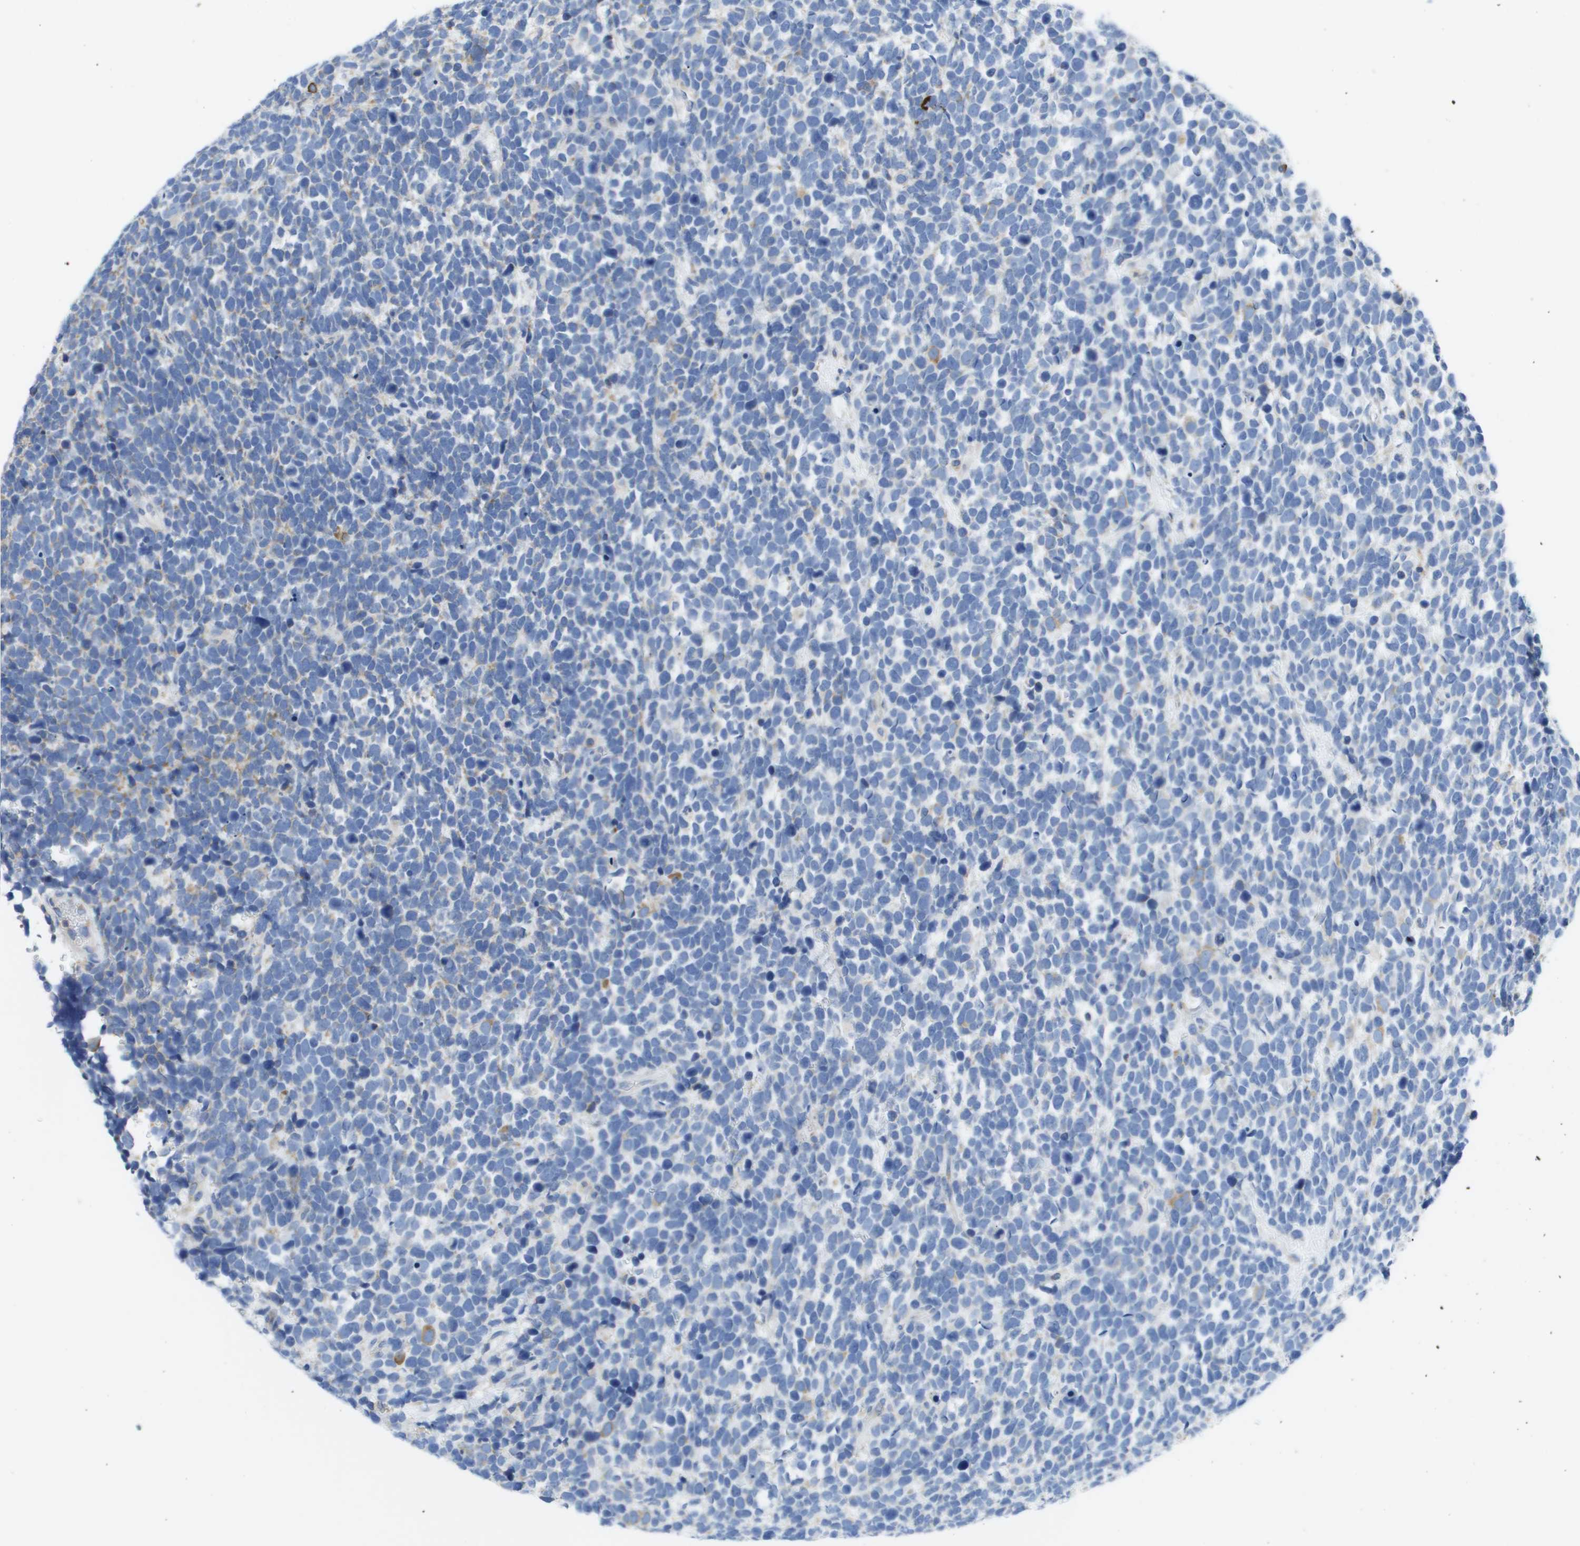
{"staining": {"intensity": "negative", "quantity": "none", "location": "none"}, "tissue": "urothelial cancer", "cell_type": "Tumor cells", "image_type": "cancer", "snomed": [{"axis": "morphology", "description": "Urothelial carcinoma, High grade"}, {"axis": "topography", "description": "Urinary bladder"}], "caption": "DAB immunohistochemical staining of human urothelial cancer demonstrates no significant staining in tumor cells.", "gene": "SDR42E1", "patient": {"sex": "female", "age": 82}}